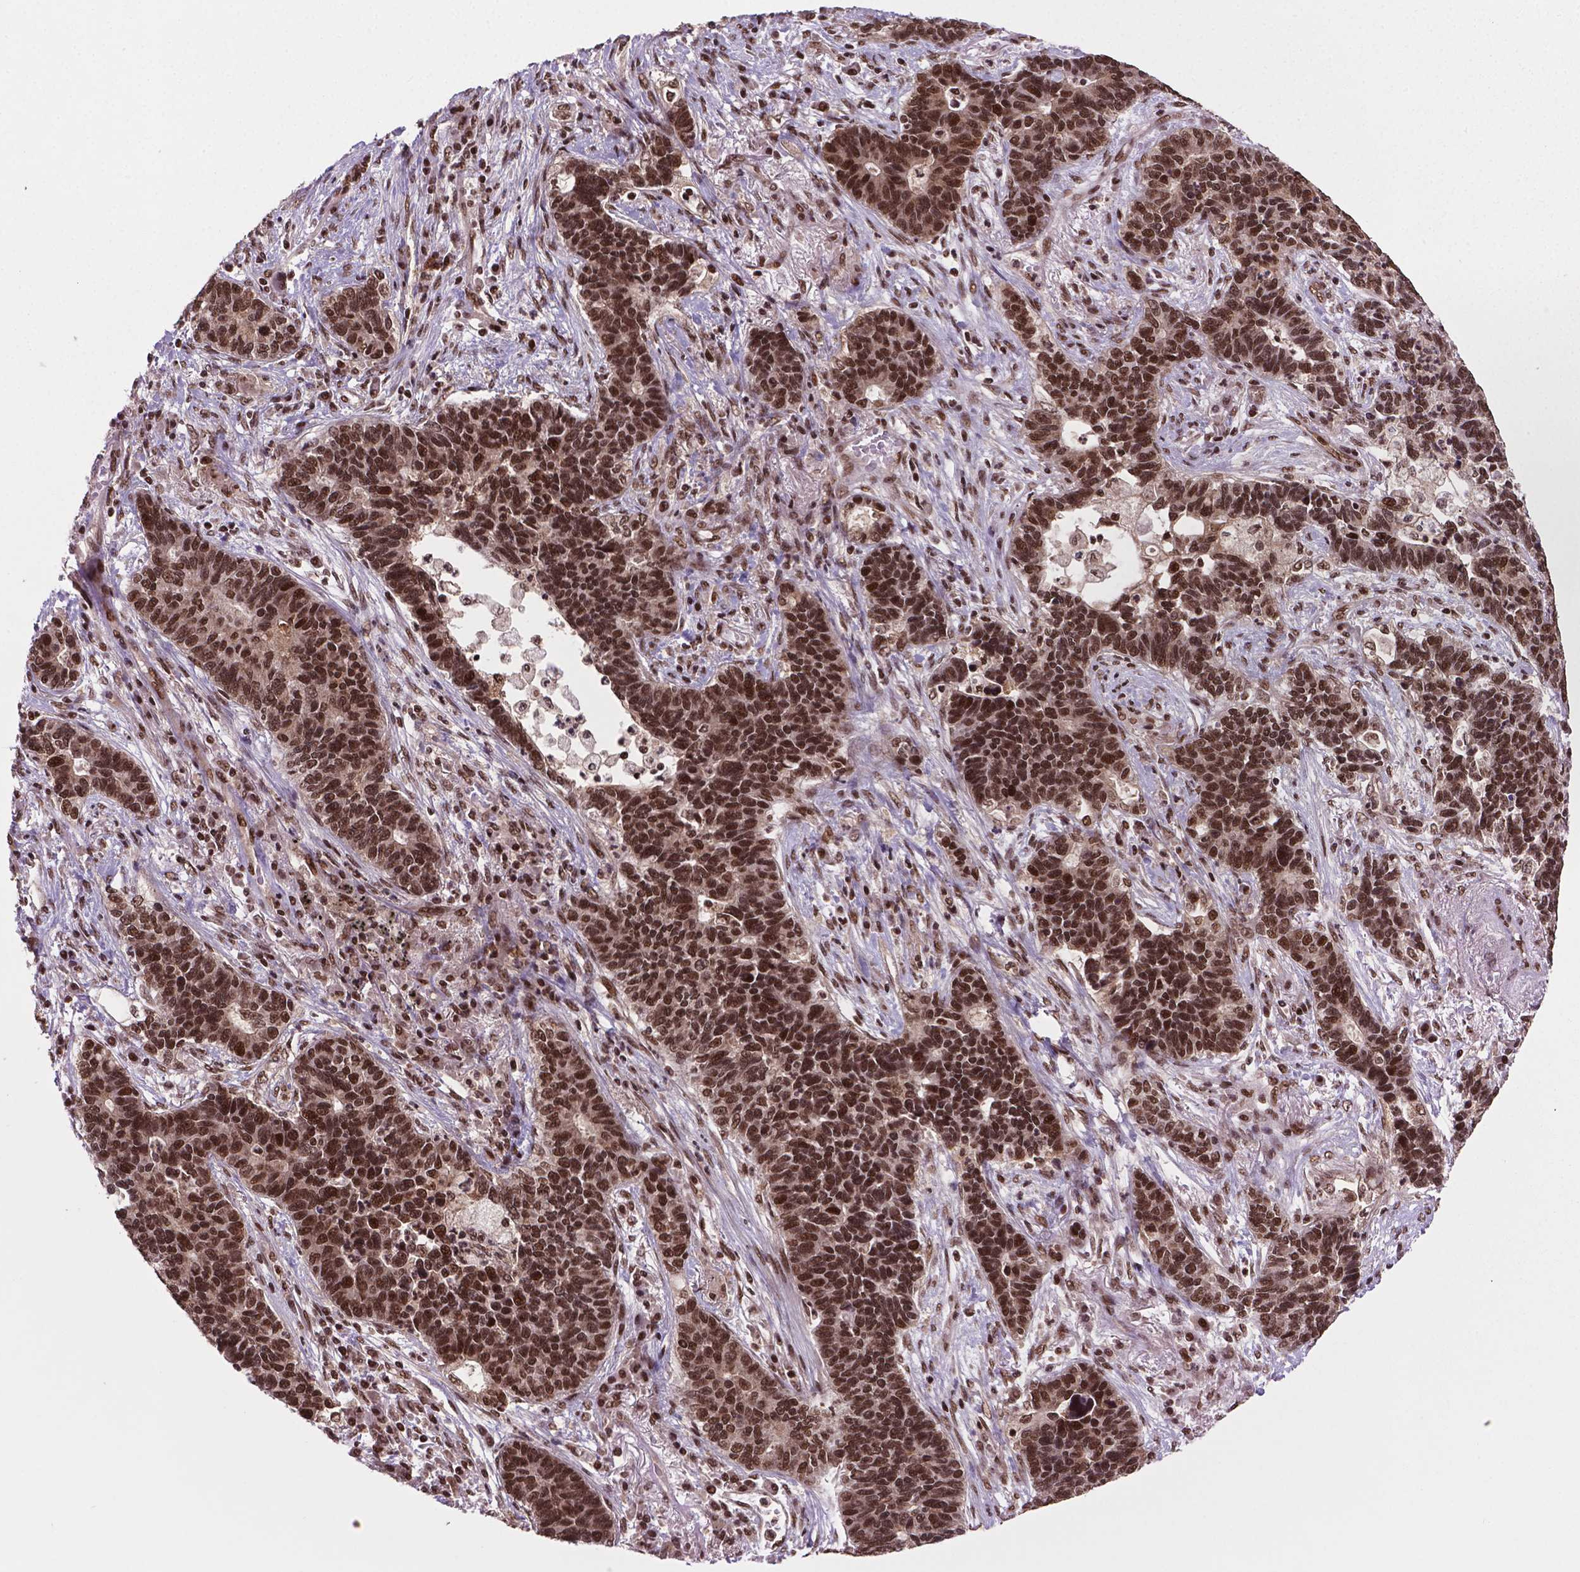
{"staining": {"intensity": "strong", "quantity": ">75%", "location": "nuclear"}, "tissue": "lung cancer", "cell_type": "Tumor cells", "image_type": "cancer", "snomed": [{"axis": "morphology", "description": "Adenocarcinoma, NOS"}, {"axis": "topography", "description": "Lung"}], "caption": "This histopathology image displays immunohistochemistry staining of human lung adenocarcinoma, with high strong nuclear positivity in about >75% of tumor cells.", "gene": "SIRT6", "patient": {"sex": "female", "age": 57}}